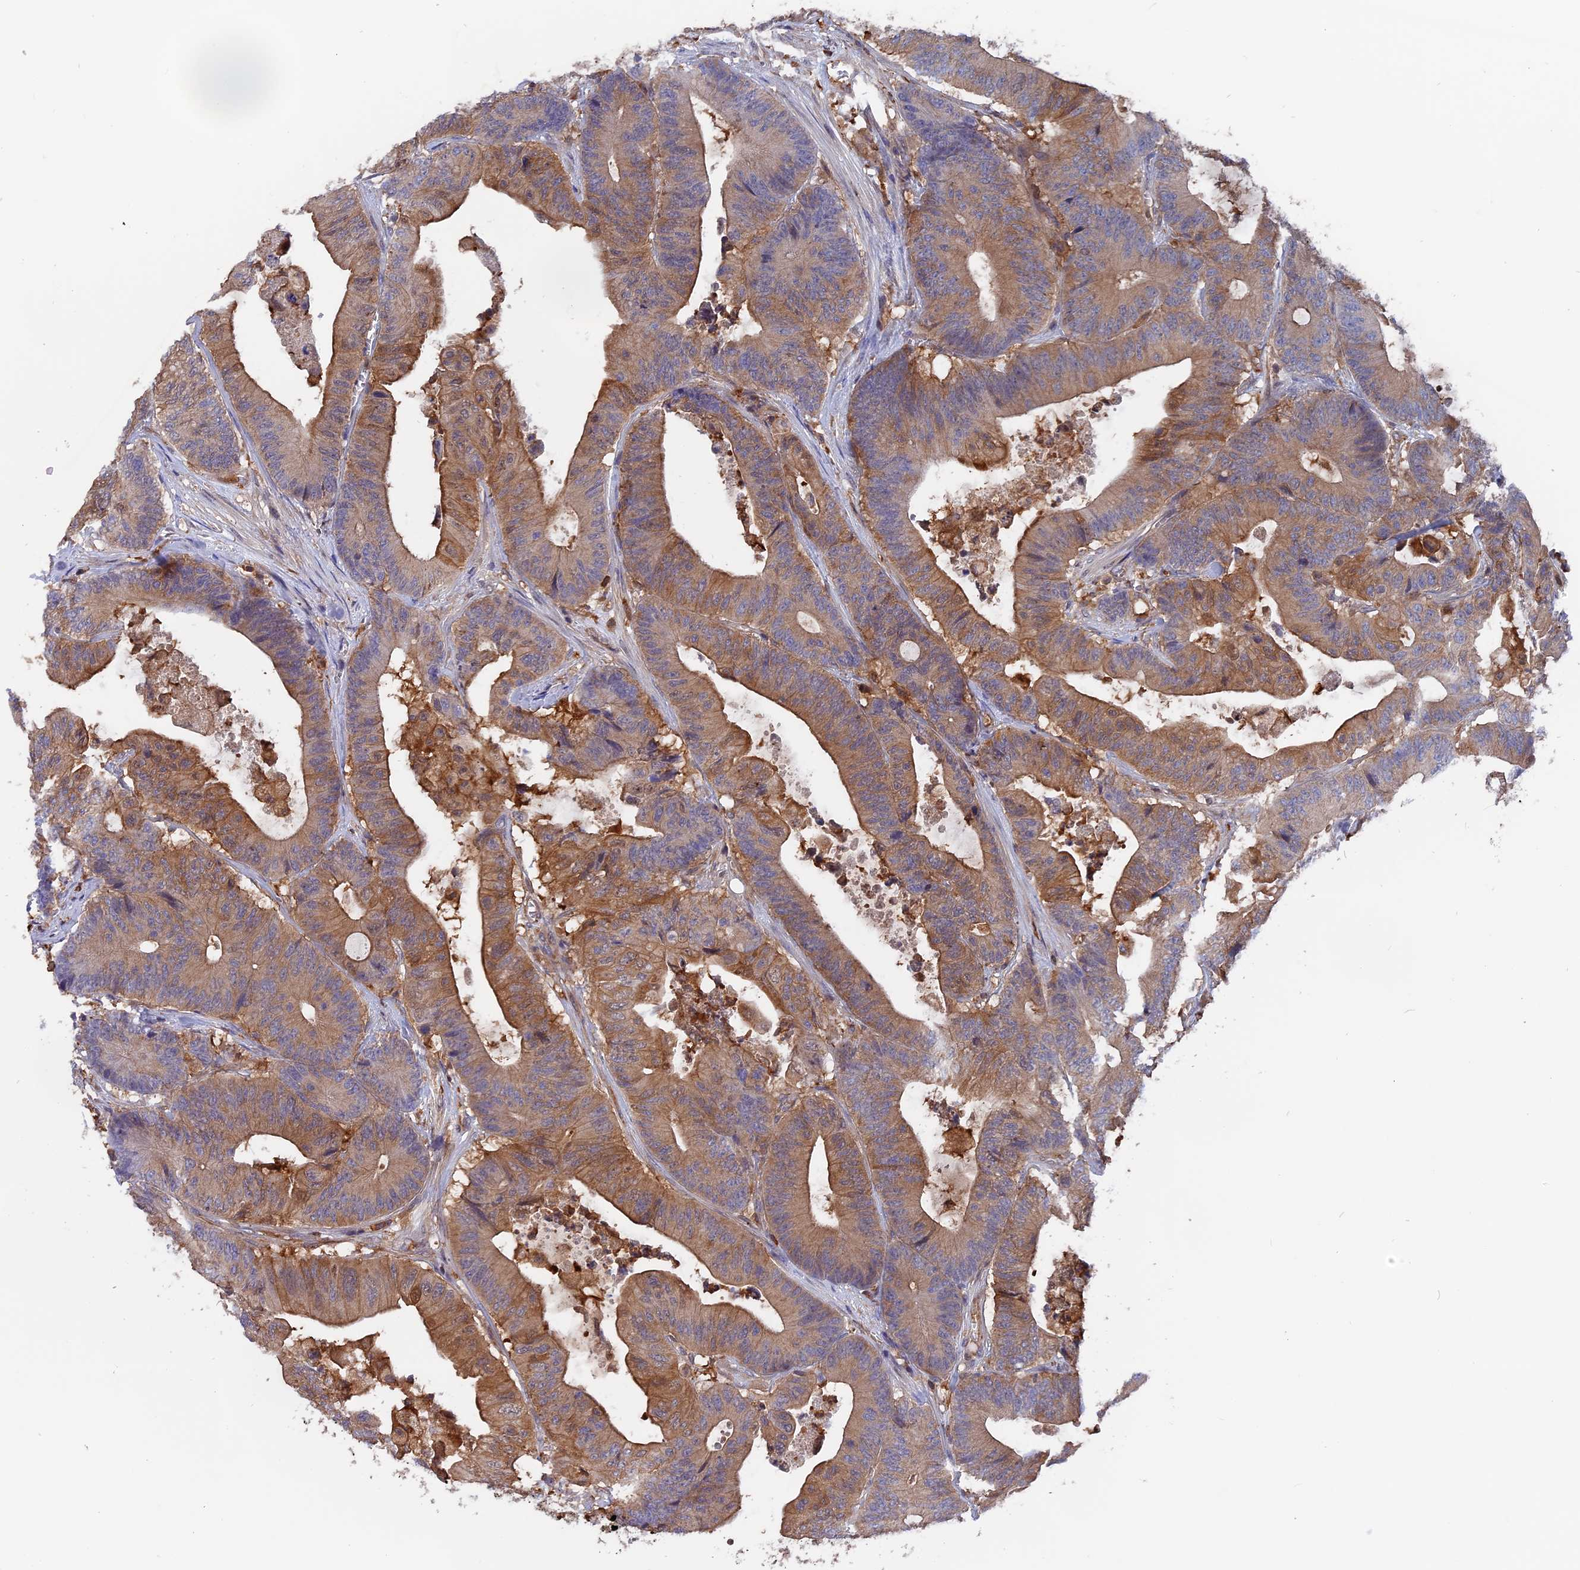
{"staining": {"intensity": "moderate", "quantity": ">75%", "location": "cytoplasmic/membranous"}, "tissue": "colorectal cancer", "cell_type": "Tumor cells", "image_type": "cancer", "snomed": [{"axis": "morphology", "description": "Adenocarcinoma, NOS"}, {"axis": "topography", "description": "Colon"}], "caption": "This image exhibits immunohistochemistry staining of human colorectal adenocarcinoma, with medium moderate cytoplasmic/membranous expression in about >75% of tumor cells.", "gene": "FAM118B", "patient": {"sex": "female", "age": 84}}